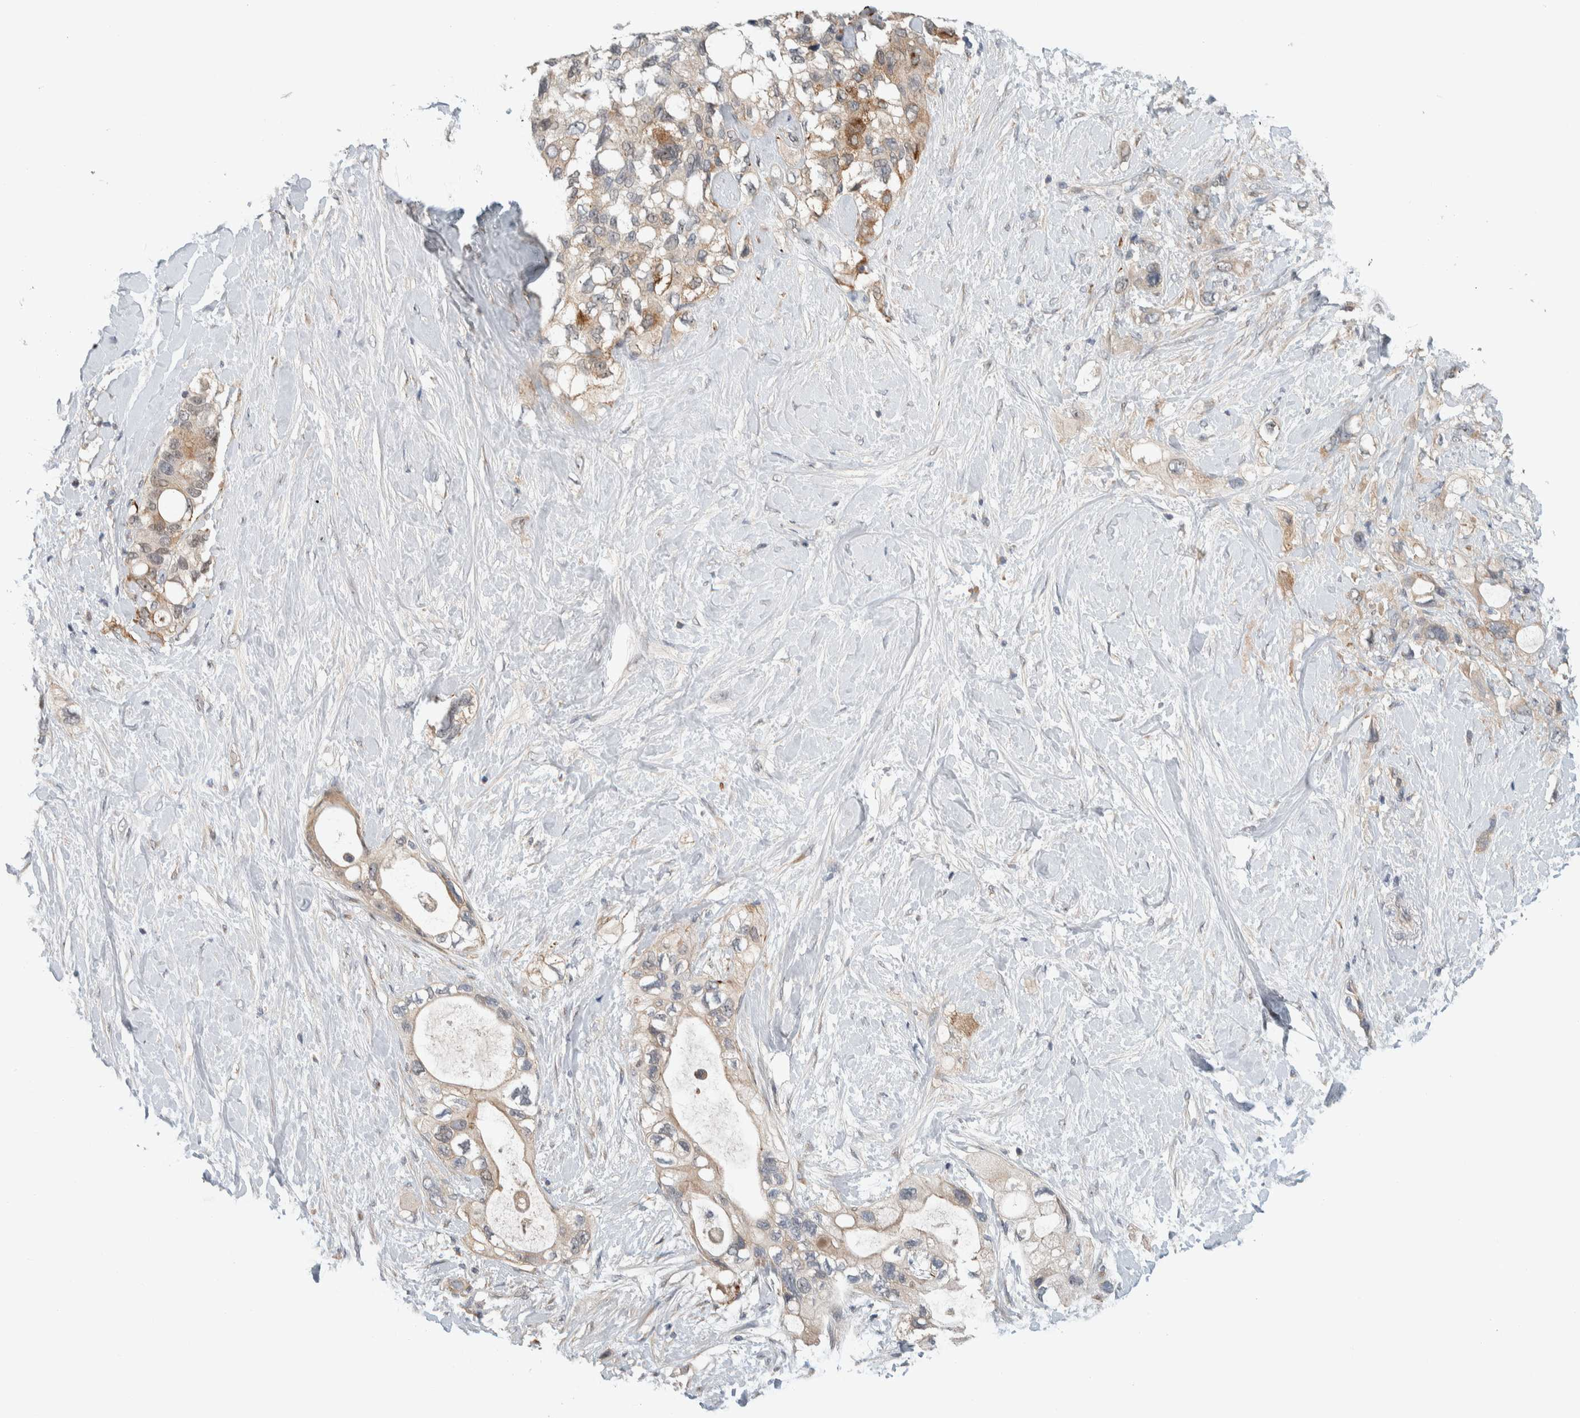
{"staining": {"intensity": "moderate", "quantity": ">75%", "location": "cytoplasmic/membranous"}, "tissue": "pancreatic cancer", "cell_type": "Tumor cells", "image_type": "cancer", "snomed": [{"axis": "morphology", "description": "Adenocarcinoma, NOS"}, {"axis": "topography", "description": "Pancreas"}], "caption": "Immunohistochemical staining of pancreatic cancer displays medium levels of moderate cytoplasmic/membranous protein expression in approximately >75% of tumor cells.", "gene": "MPRIP", "patient": {"sex": "female", "age": 56}}